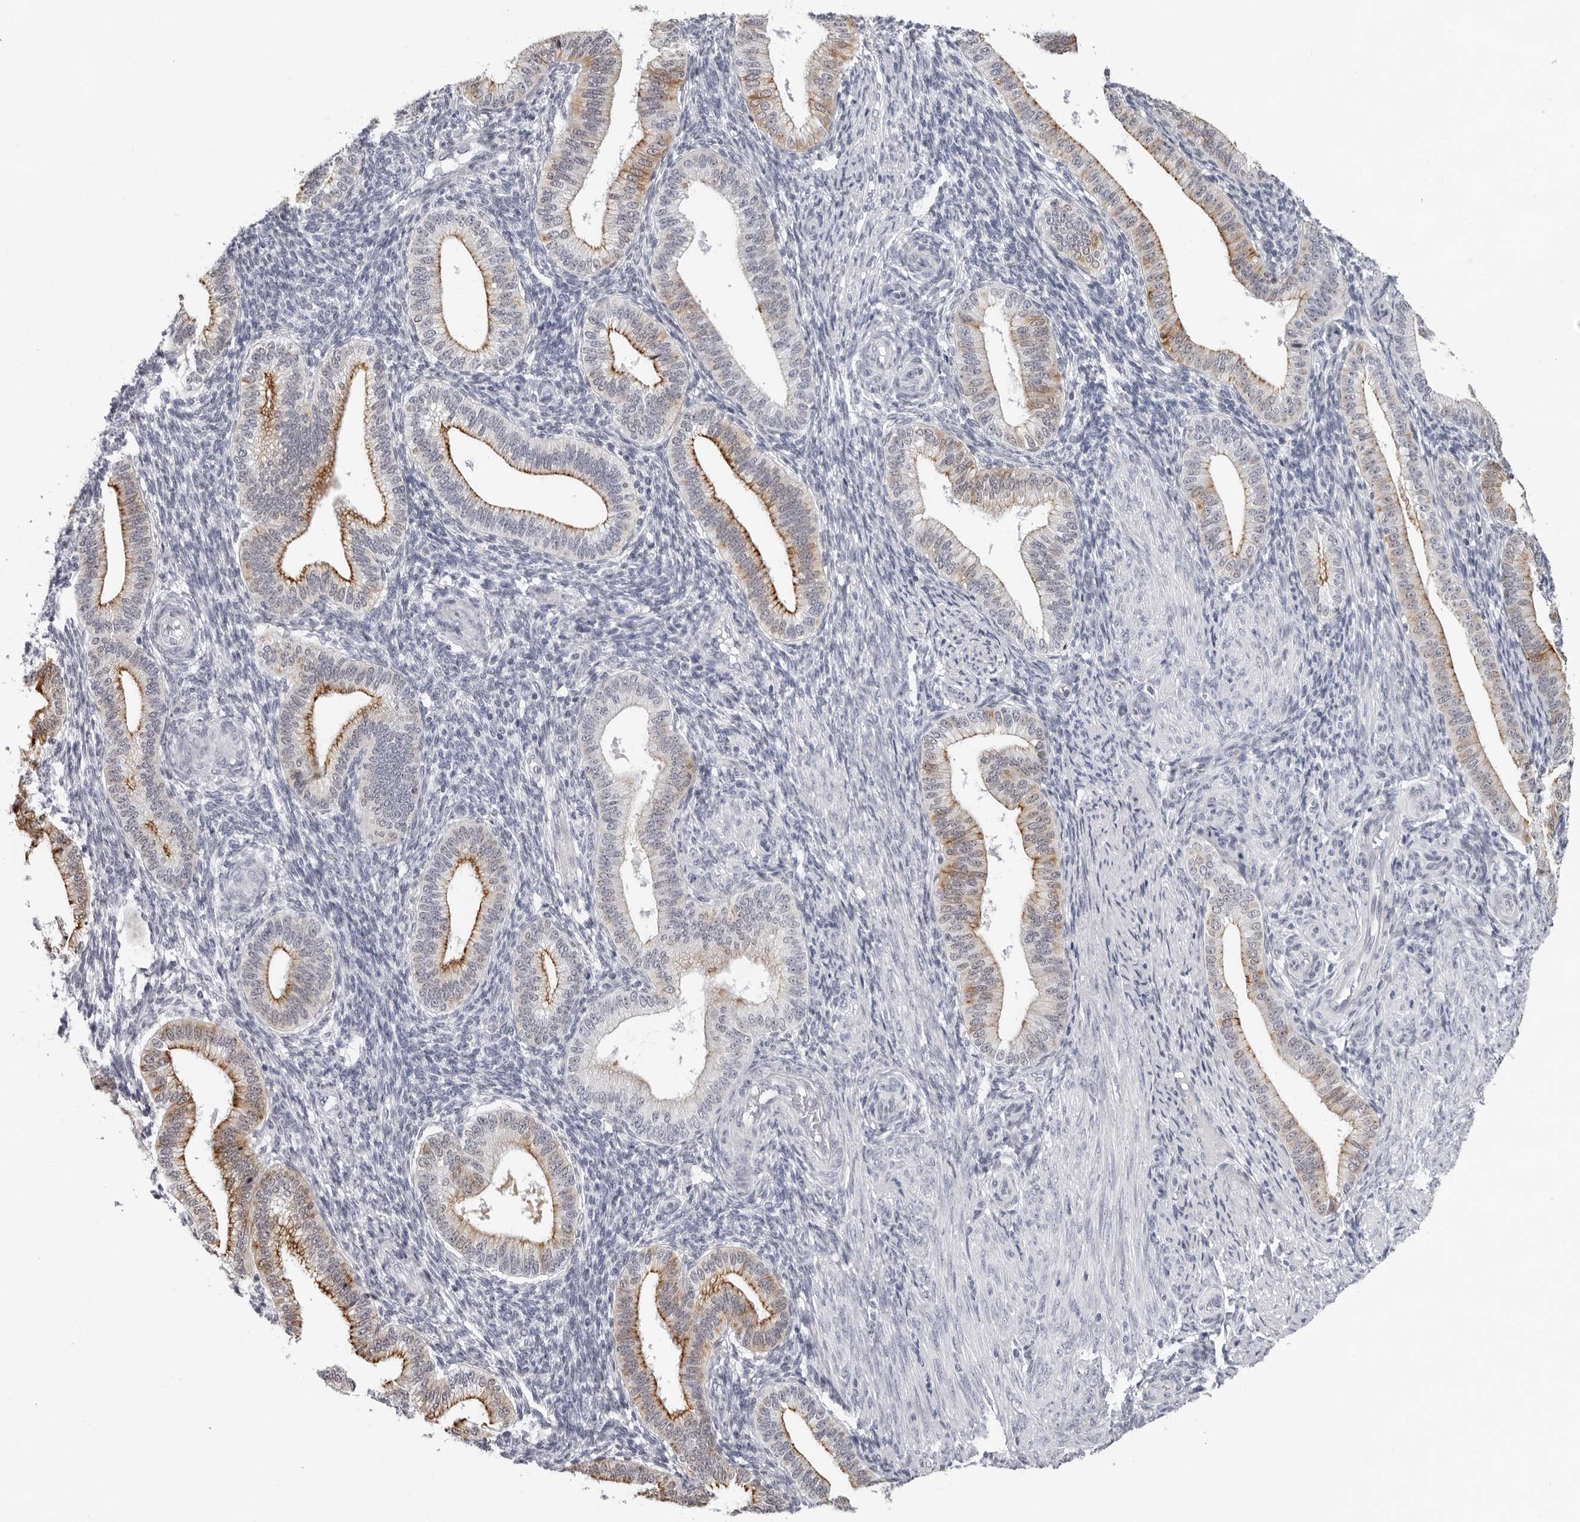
{"staining": {"intensity": "negative", "quantity": "none", "location": "none"}, "tissue": "endometrium", "cell_type": "Cells in endometrial stroma", "image_type": "normal", "snomed": [{"axis": "morphology", "description": "Normal tissue, NOS"}, {"axis": "topography", "description": "Endometrium"}], "caption": "Immunohistochemistry (IHC) of benign endometrium demonstrates no positivity in cells in endometrial stroma. (Immunohistochemistry (IHC), brightfield microscopy, high magnification).", "gene": "CCDC28B", "patient": {"sex": "female", "age": 39}}